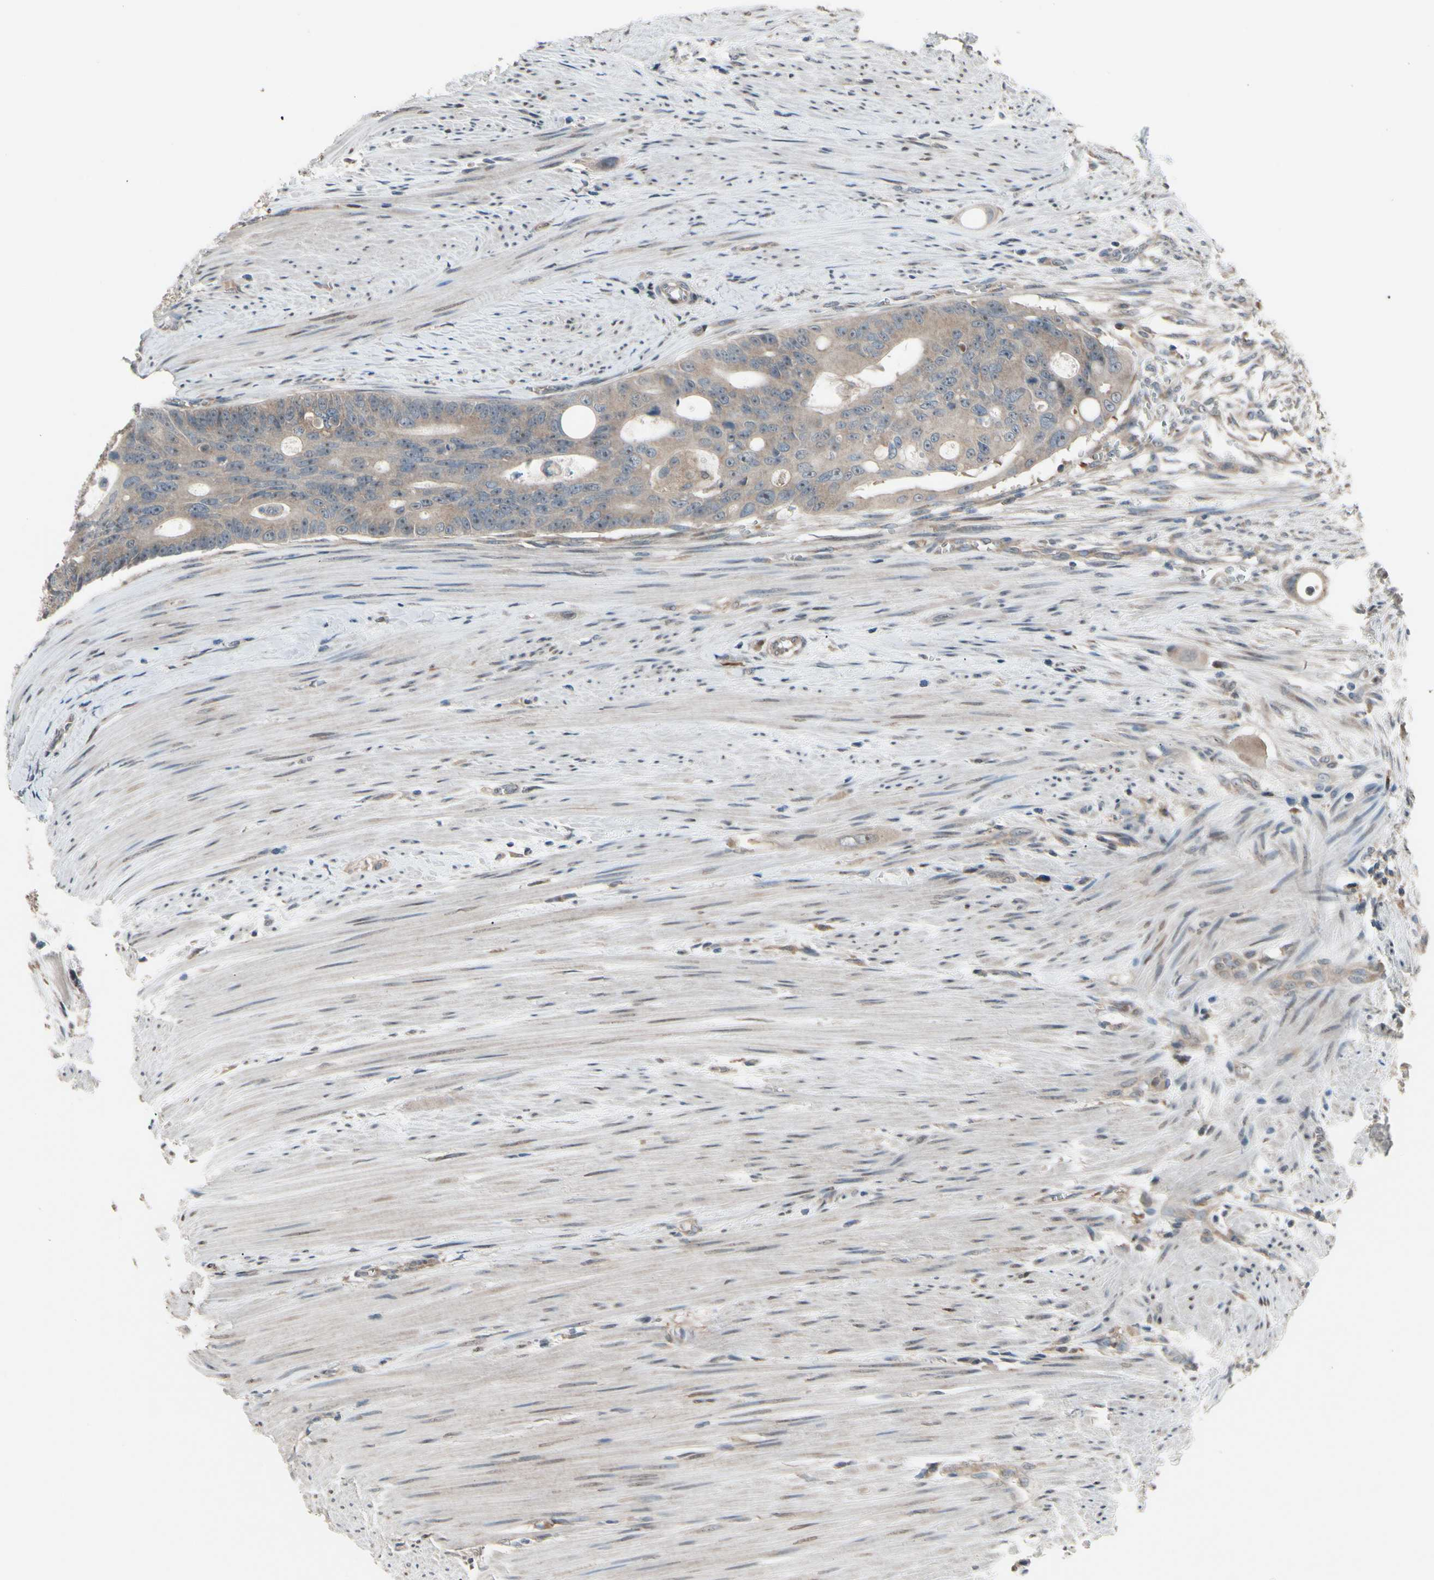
{"staining": {"intensity": "weak", "quantity": ">75%", "location": "cytoplasmic/membranous"}, "tissue": "colorectal cancer", "cell_type": "Tumor cells", "image_type": "cancer", "snomed": [{"axis": "morphology", "description": "Adenocarcinoma, NOS"}, {"axis": "topography", "description": "Colon"}], "caption": "Protein expression analysis of adenocarcinoma (colorectal) reveals weak cytoplasmic/membranous staining in approximately >75% of tumor cells.", "gene": "SNX29", "patient": {"sex": "female", "age": 57}}